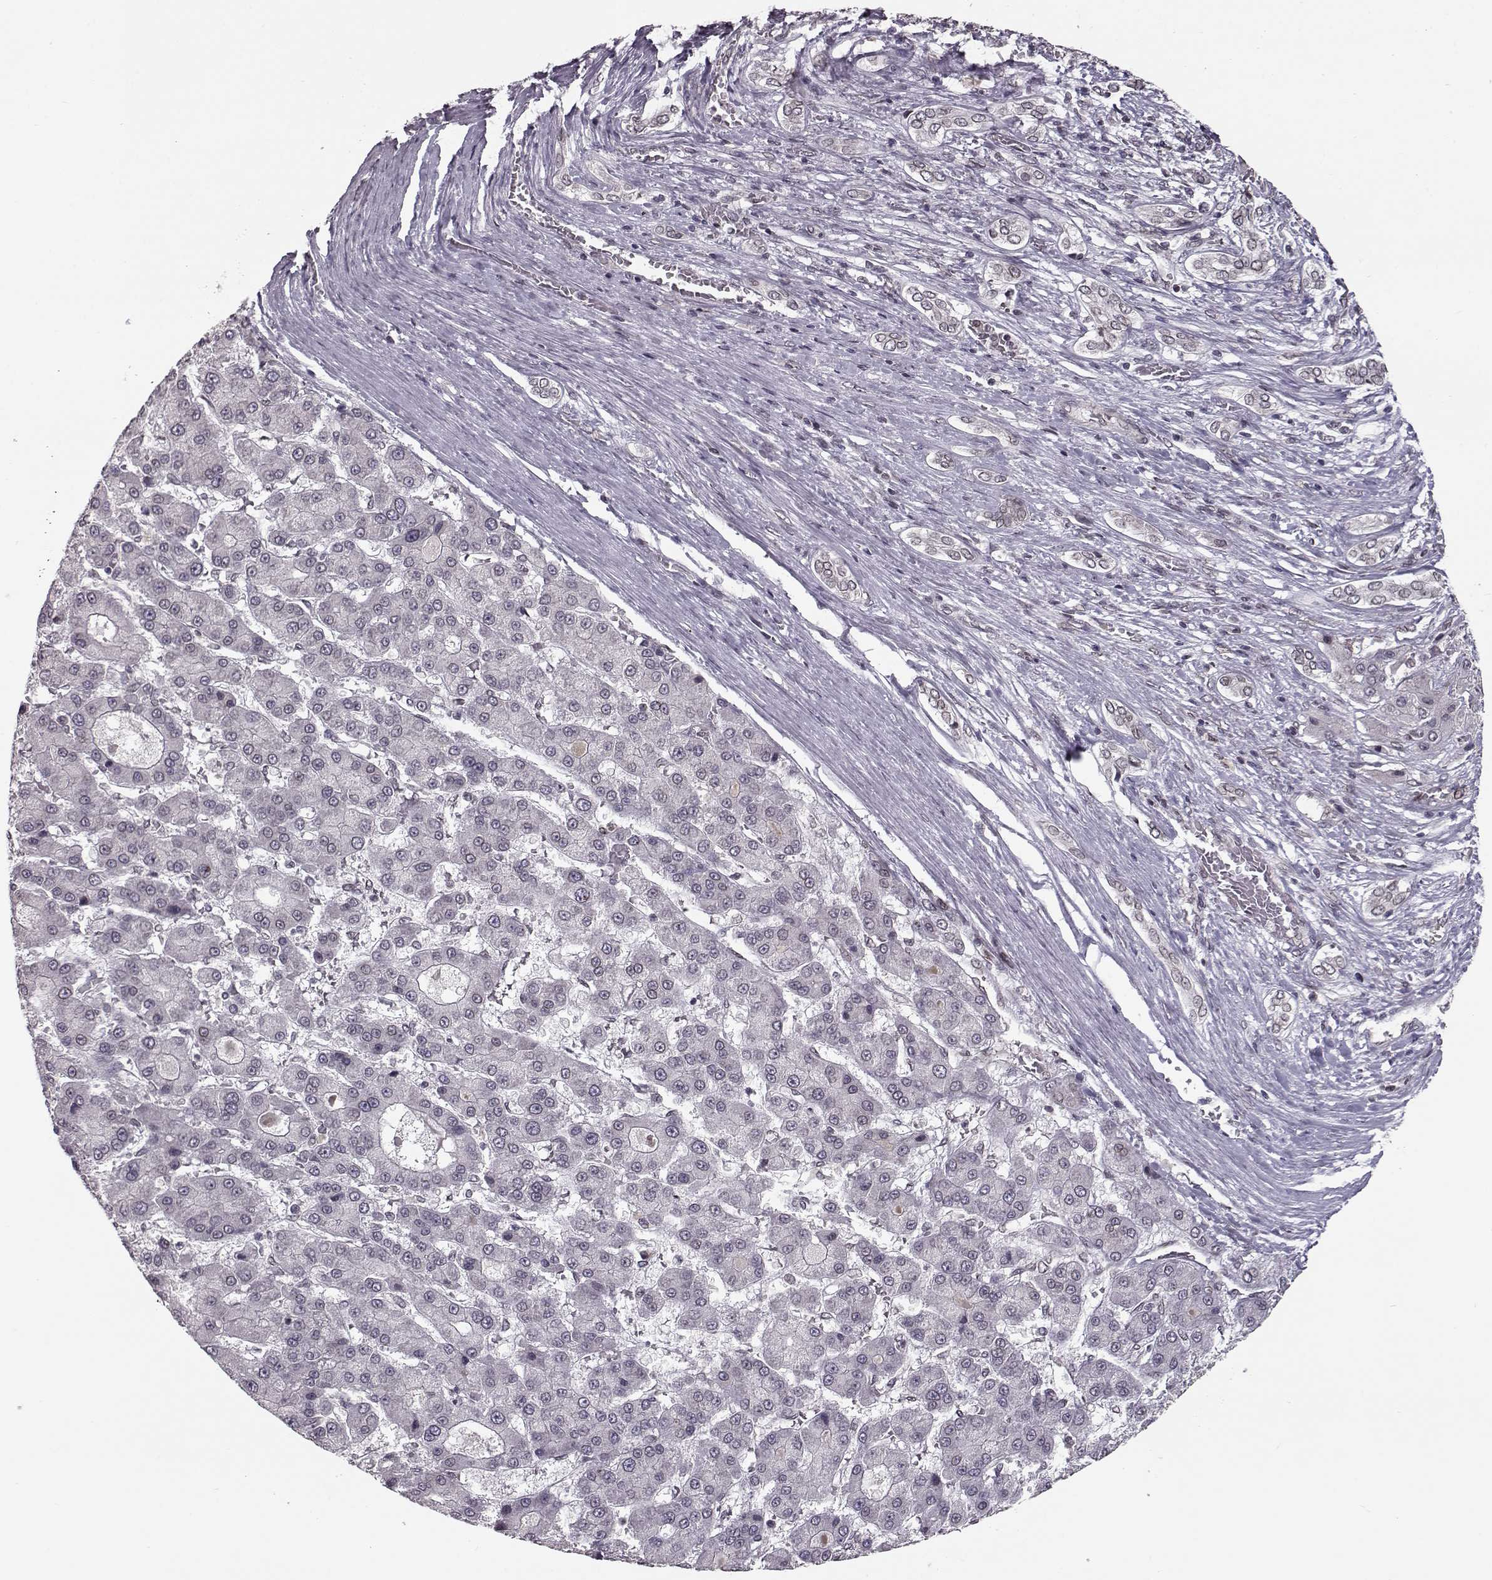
{"staining": {"intensity": "negative", "quantity": "none", "location": "none"}, "tissue": "liver cancer", "cell_type": "Tumor cells", "image_type": "cancer", "snomed": [{"axis": "morphology", "description": "Carcinoma, Hepatocellular, NOS"}, {"axis": "topography", "description": "Liver"}], "caption": "Immunohistochemistry micrograph of human liver cancer stained for a protein (brown), which exhibits no staining in tumor cells. (DAB IHC visualized using brightfield microscopy, high magnification).", "gene": "NUP37", "patient": {"sex": "male", "age": 70}}